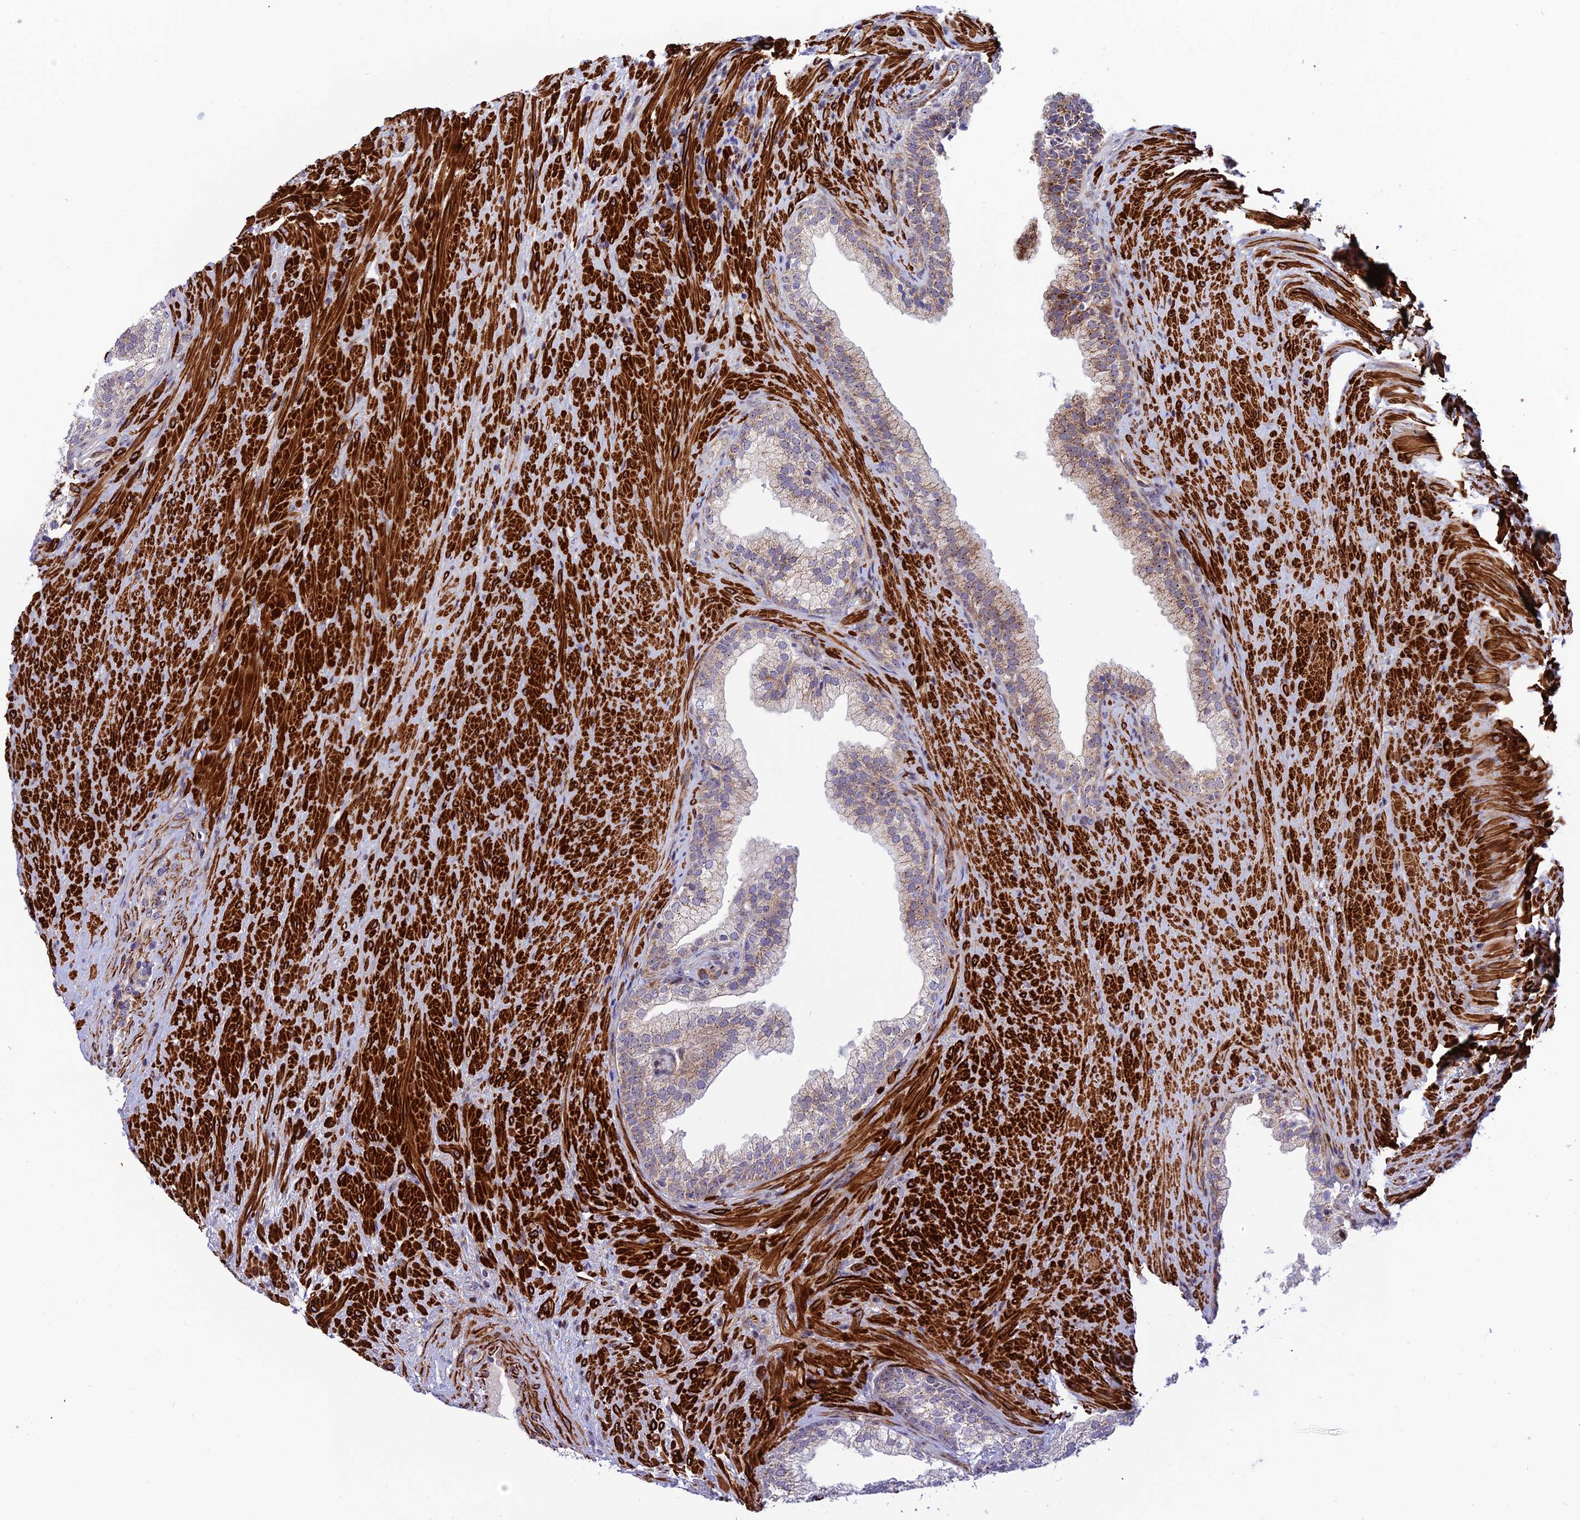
{"staining": {"intensity": "moderate", "quantity": "<25%", "location": "cytoplasmic/membranous"}, "tissue": "prostate", "cell_type": "Glandular cells", "image_type": "normal", "snomed": [{"axis": "morphology", "description": "Normal tissue, NOS"}, {"axis": "topography", "description": "Prostate"}], "caption": "This is a micrograph of immunohistochemistry (IHC) staining of unremarkable prostate, which shows moderate expression in the cytoplasmic/membranous of glandular cells.", "gene": "KBTBD7", "patient": {"sex": "male", "age": 76}}